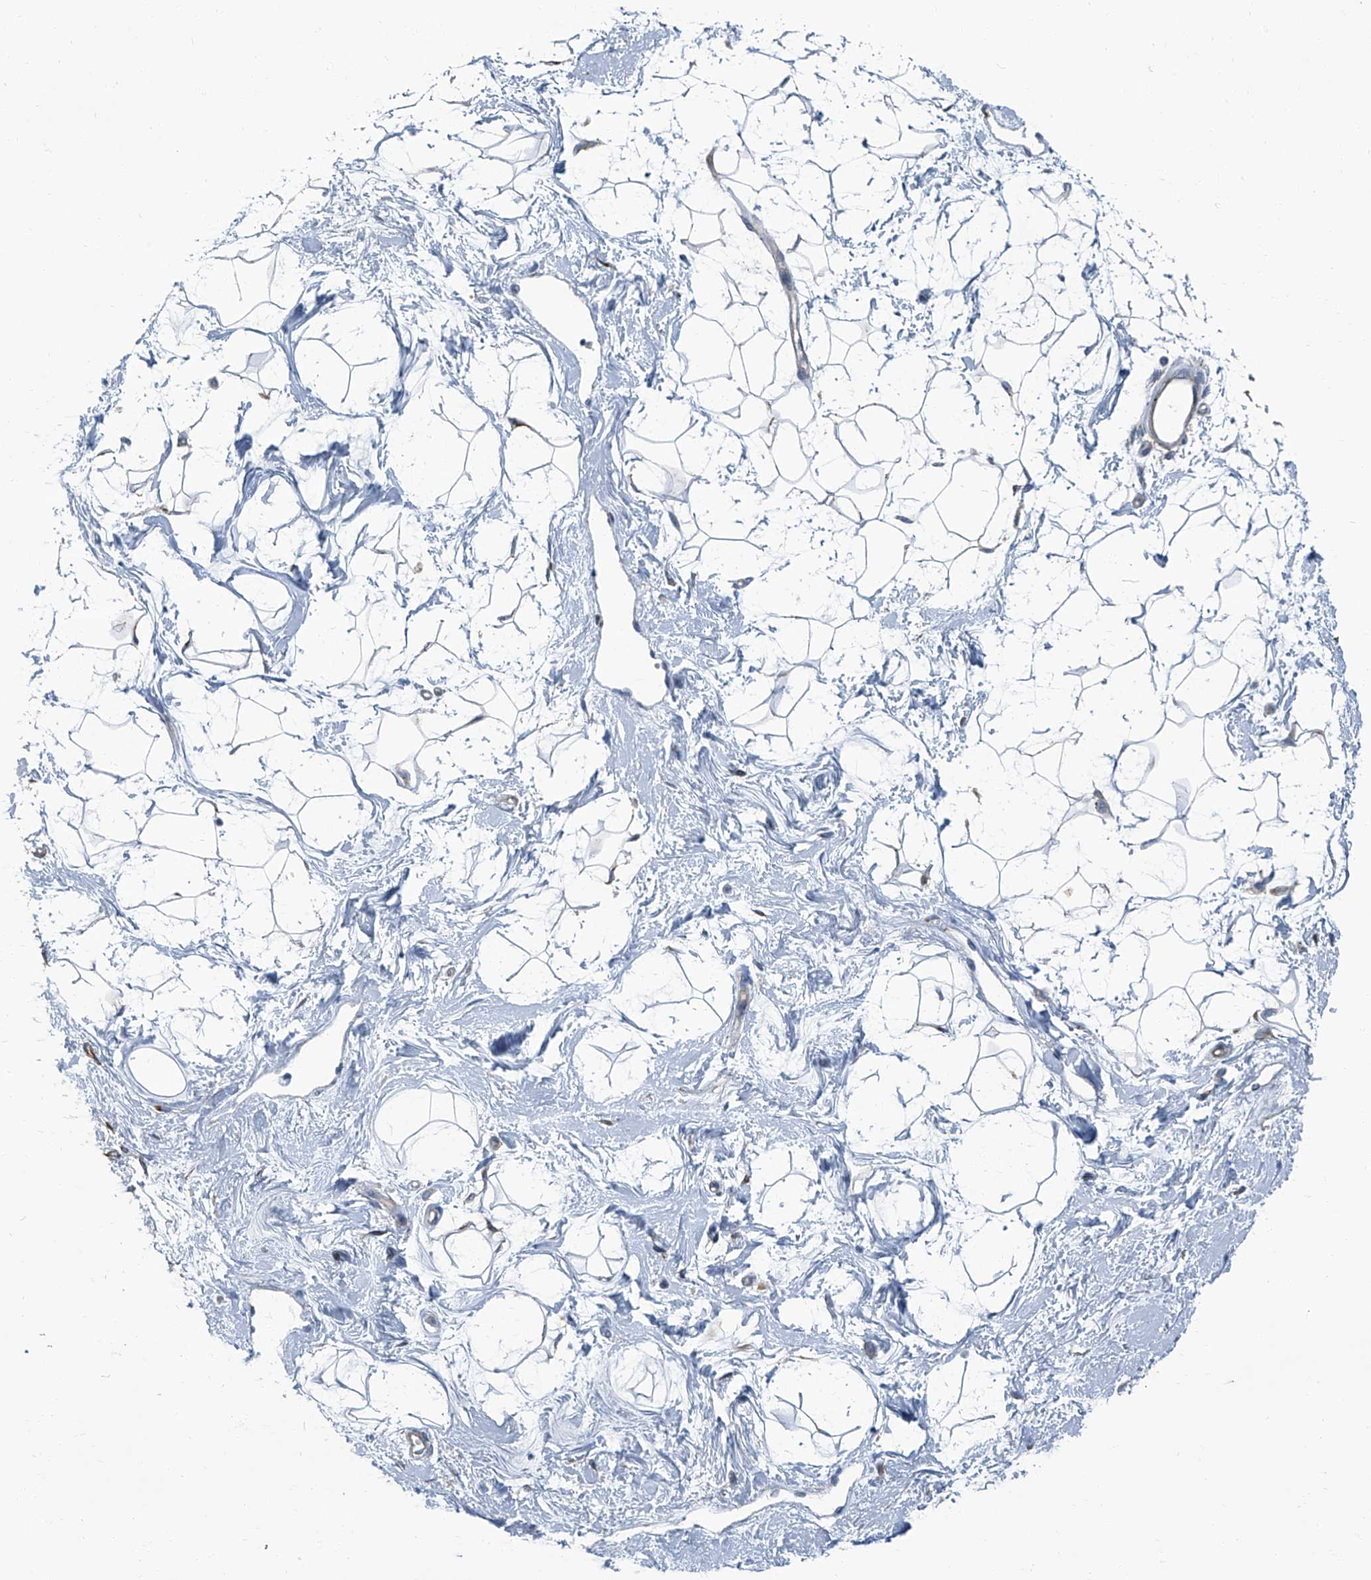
{"staining": {"intensity": "negative", "quantity": "none", "location": "none"}, "tissue": "breast", "cell_type": "Adipocytes", "image_type": "normal", "snomed": [{"axis": "morphology", "description": "Normal tissue, NOS"}, {"axis": "topography", "description": "Breast"}], "caption": "DAB (3,3'-diaminobenzidine) immunohistochemical staining of benign breast exhibits no significant positivity in adipocytes. (Immunohistochemistry, brightfield microscopy, high magnification).", "gene": "SEPTIN7", "patient": {"sex": "female", "age": 45}}